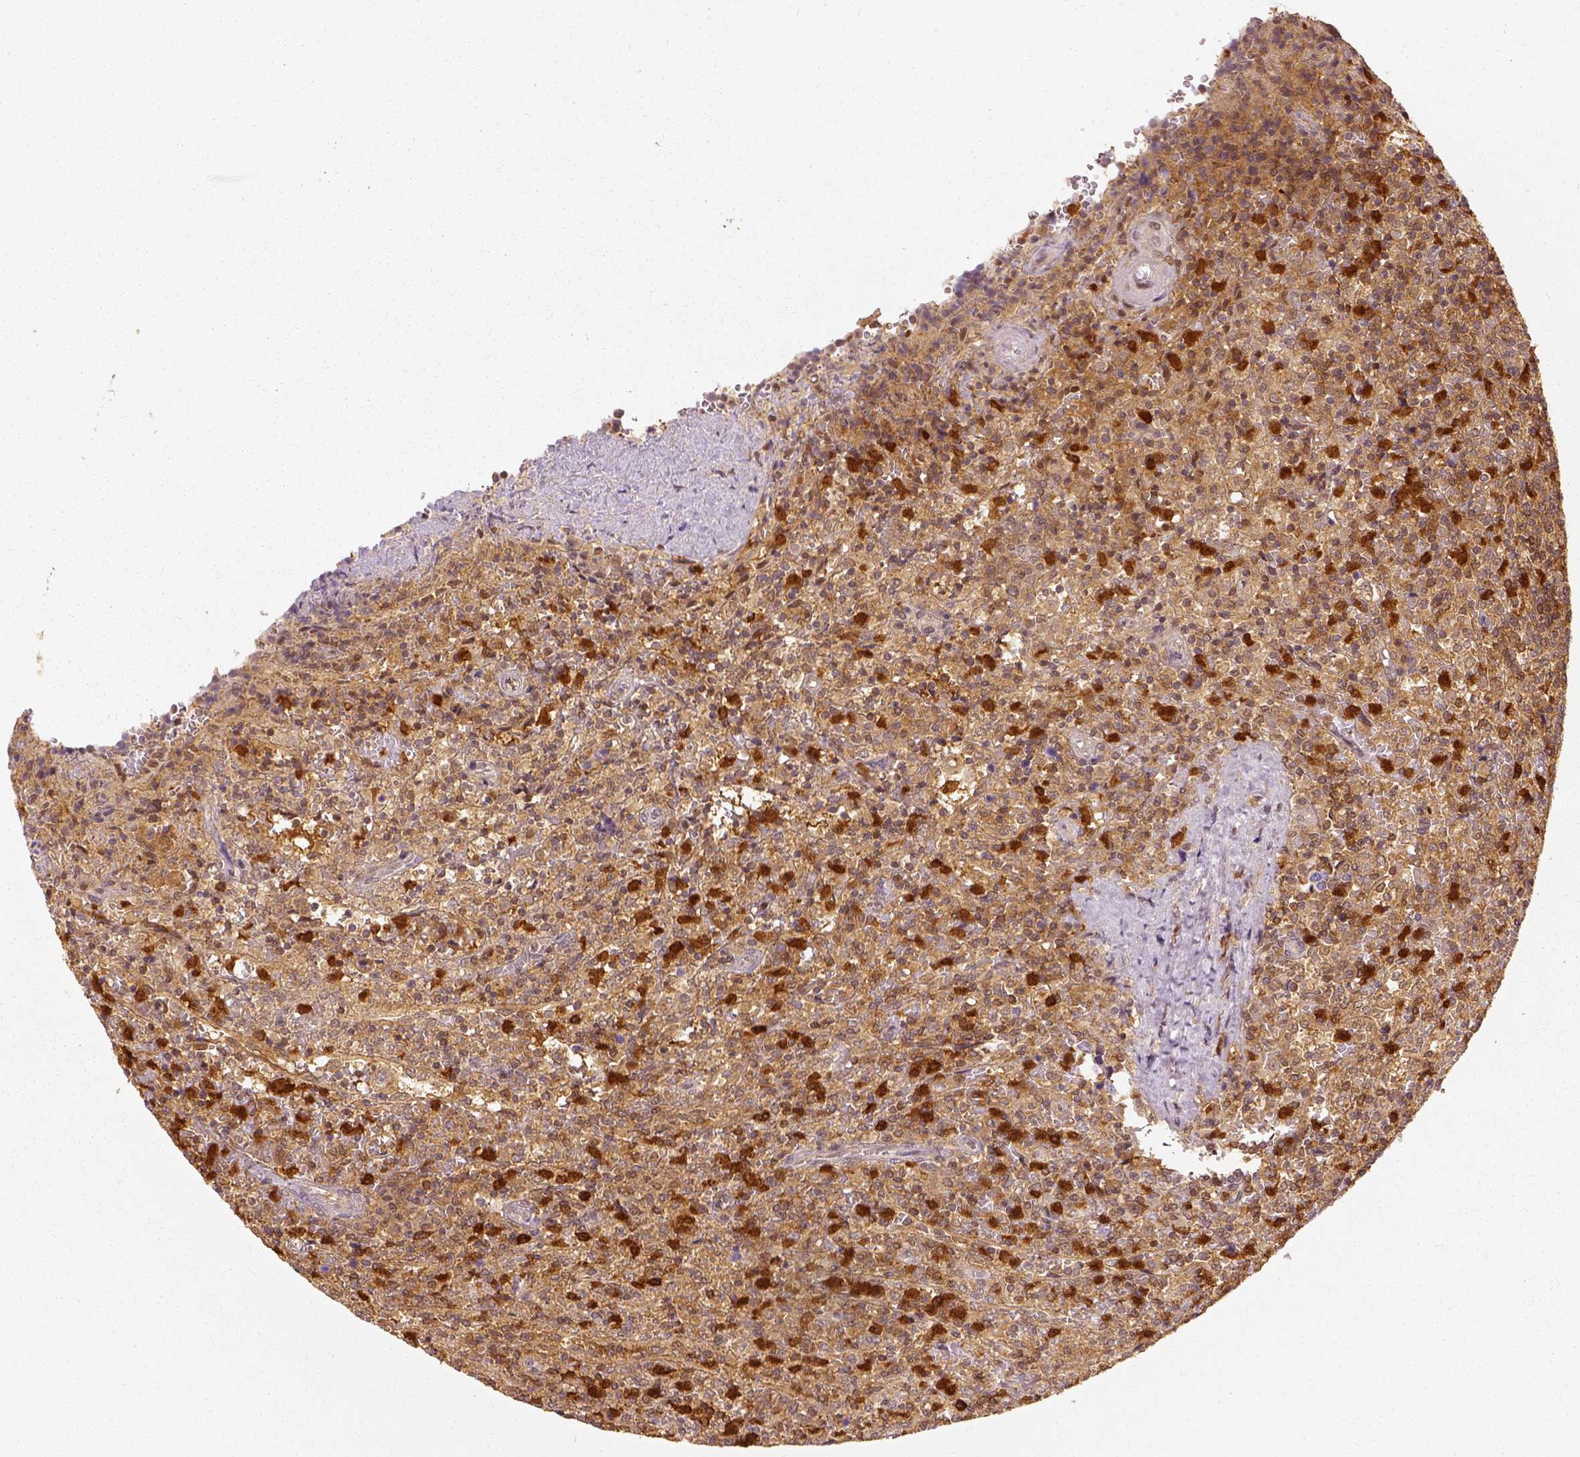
{"staining": {"intensity": "moderate", "quantity": ">75%", "location": "cytoplasmic/membranous"}, "tissue": "lymphoma", "cell_type": "Tumor cells", "image_type": "cancer", "snomed": [{"axis": "morphology", "description": "Malignant lymphoma, non-Hodgkin's type, Low grade"}, {"axis": "topography", "description": "Spleen"}], "caption": "The immunohistochemical stain highlights moderate cytoplasmic/membranous expression in tumor cells of low-grade malignant lymphoma, non-Hodgkin's type tissue.", "gene": "GPI", "patient": {"sex": "male", "age": 62}}